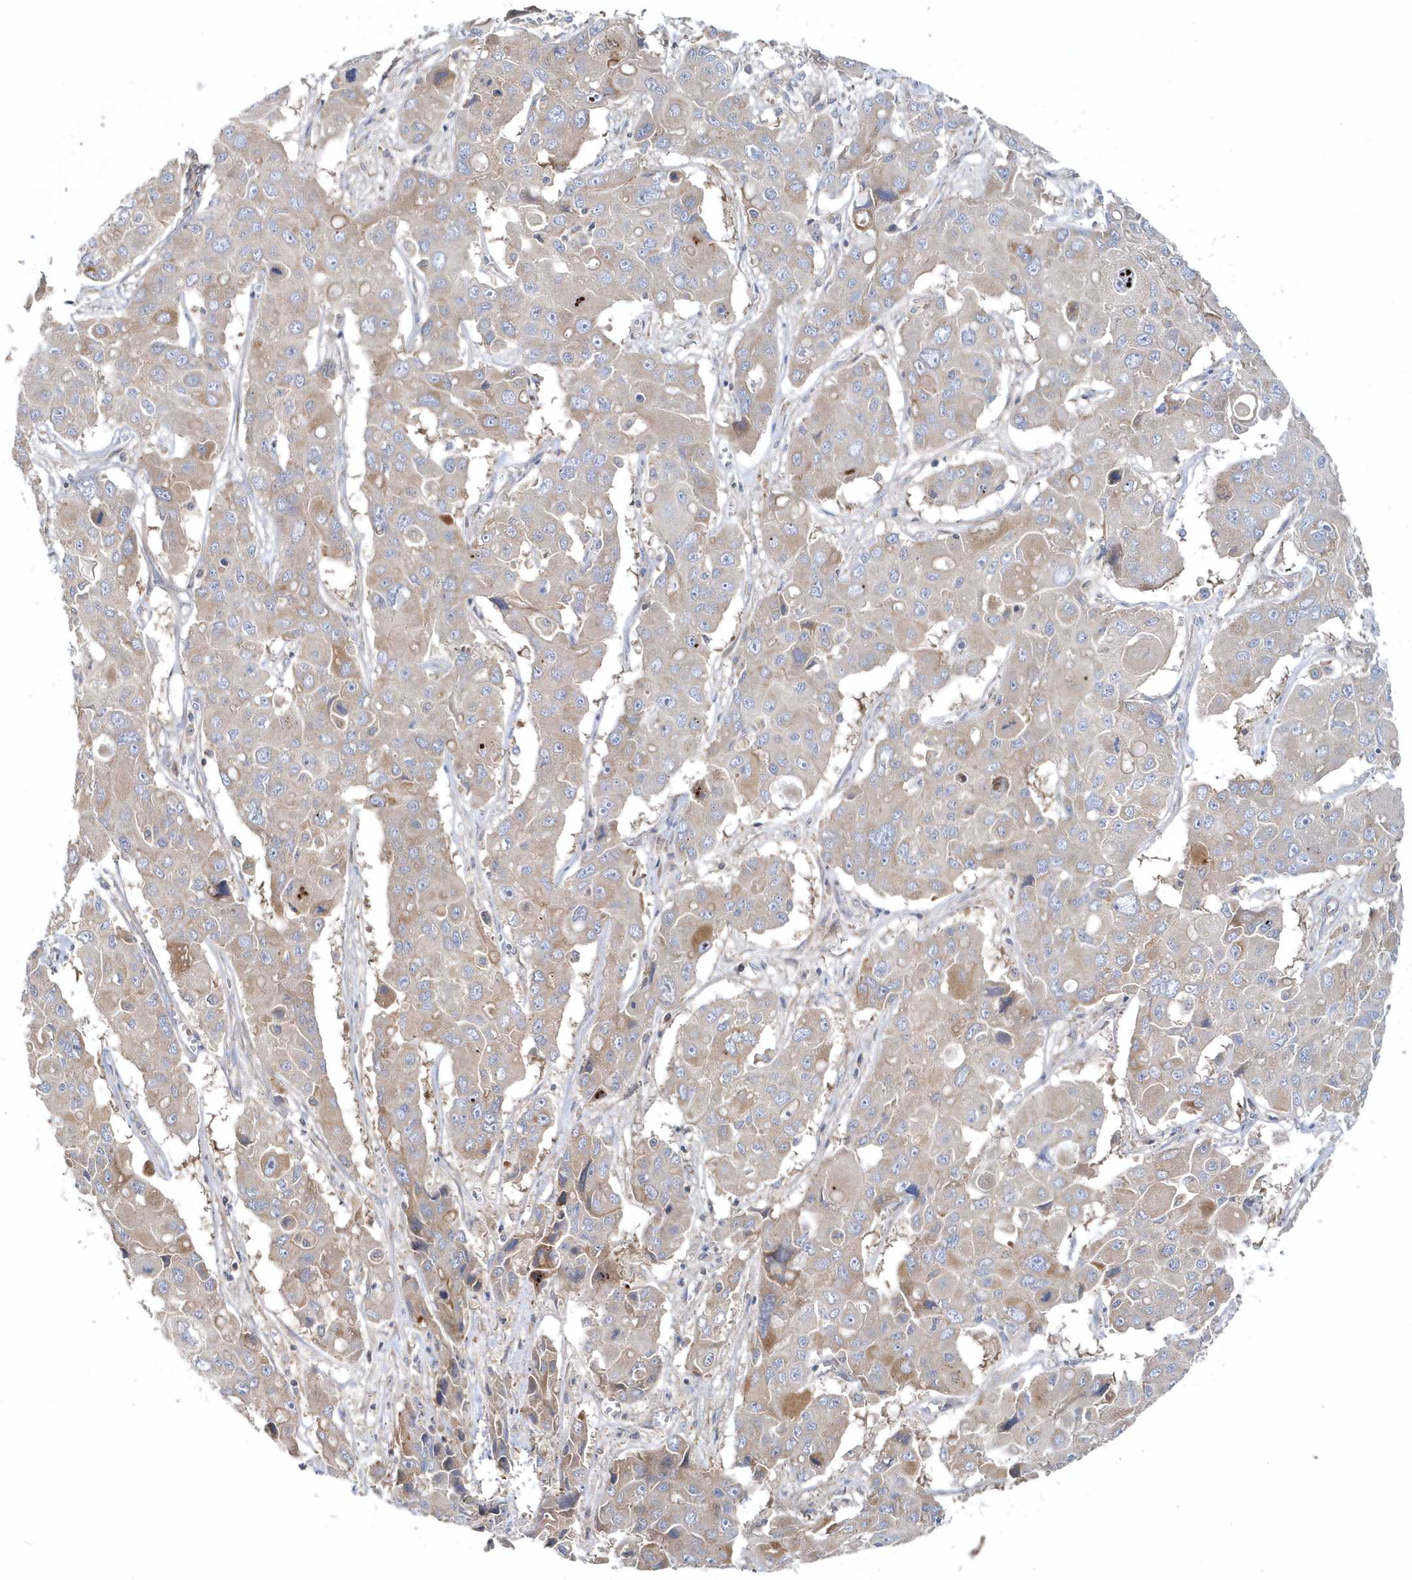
{"staining": {"intensity": "moderate", "quantity": "<25%", "location": "cytoplasmic/membranous"}, "tissue": "liver cancer", "cell_type": "Tumor cells", "image_type": "cancer", "snomed": [{"axis": "morphology", "description": "Cholangiocarcinoma"}, {"axis": "topography", "description": "Liver"}], "caption": "Liver cancer stained with IHC shows moderate cytoplasmic/membranous expression in about <25% of tumor cells.", "gene": "LEXM", "patient": {"sex": "male", "age": 67}}